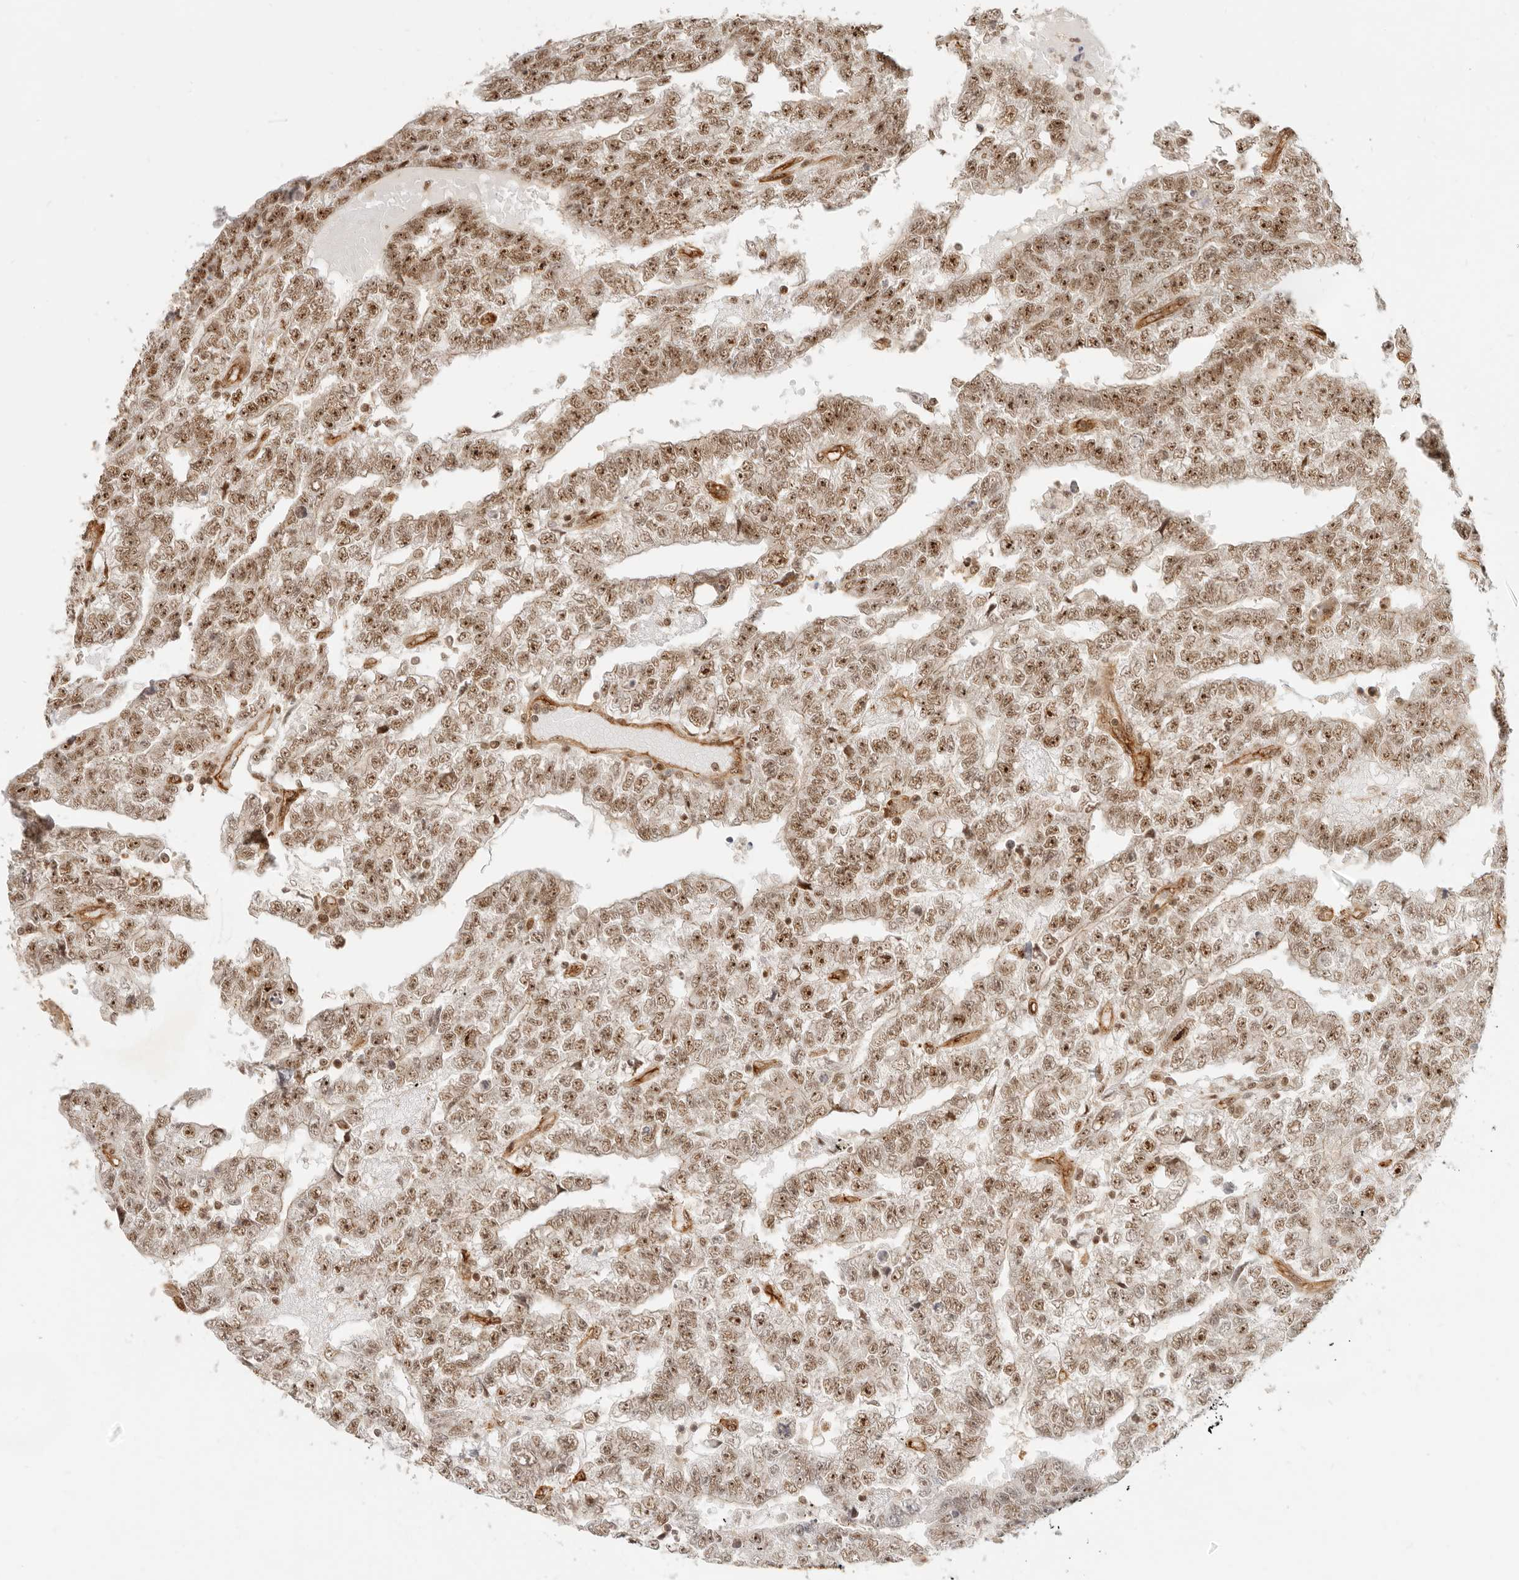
{"staining": {"intensity": "moderate", "quantity": ">75%", "location": "nuclear"}, "tissue": "testis cancer", "cell_type": "Tumor cells", "image_type": "cancer", "snomed": [{"axis": "morphology", "description": "Carcinoma, Embryonal, NOS"}, {"axis": "topography", "description": "Testis"}], "caption": "Immunohistochemistry (IHC) photomicrograph of neoplastic tissue: human embryonal carcinoma (testis) stained using immunohistochemistry (IHC) exhibits medium levels of moderate protein expression localized specifically in the nuclear of tumor cells, appearing as a nuclear brown color.", "gene": "BAP1", "patient": {"sex": "male", "age": 25}}